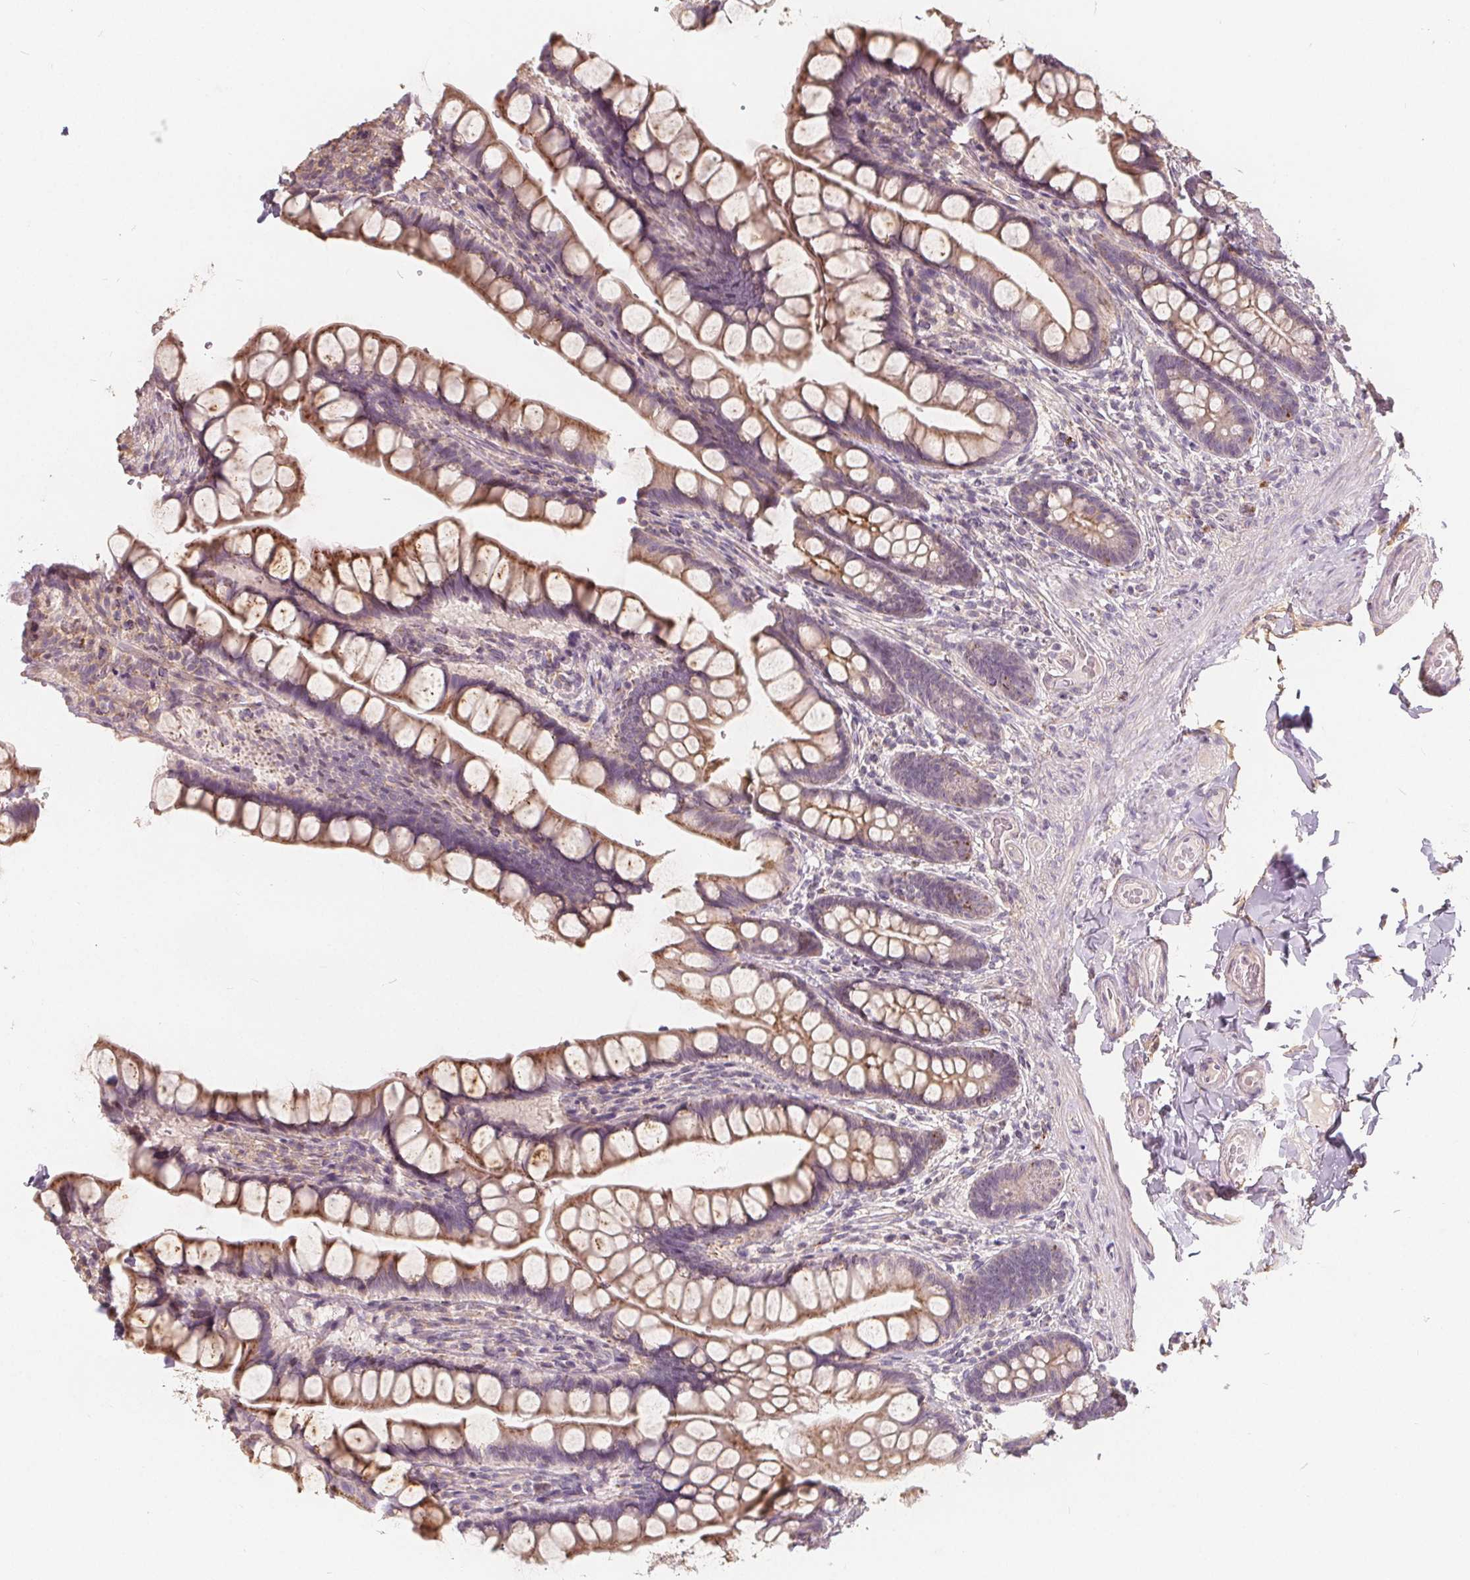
{"staining": {"intensity": "moderate", "quantity": "25%-75%", "location": "cytoplasmic/membranous"}, "tissue": "small intestine", "cell_type": "Glandular cells", "image_type": "normal", "snomed": [{"axis": "morphology", "description": "Normal tissue, NOS"}, {"axis": "topography", "description": "Small intestine"}], "caption": "This histopathology image reveals immunohistochemistry staining of unremarkable small intestine, with medium moderate cytoplasmic/membranous expression in about 25%-75% of glandular cells.", "gene": "DRC3", "patient": {"sex": "male", "age": 70}}